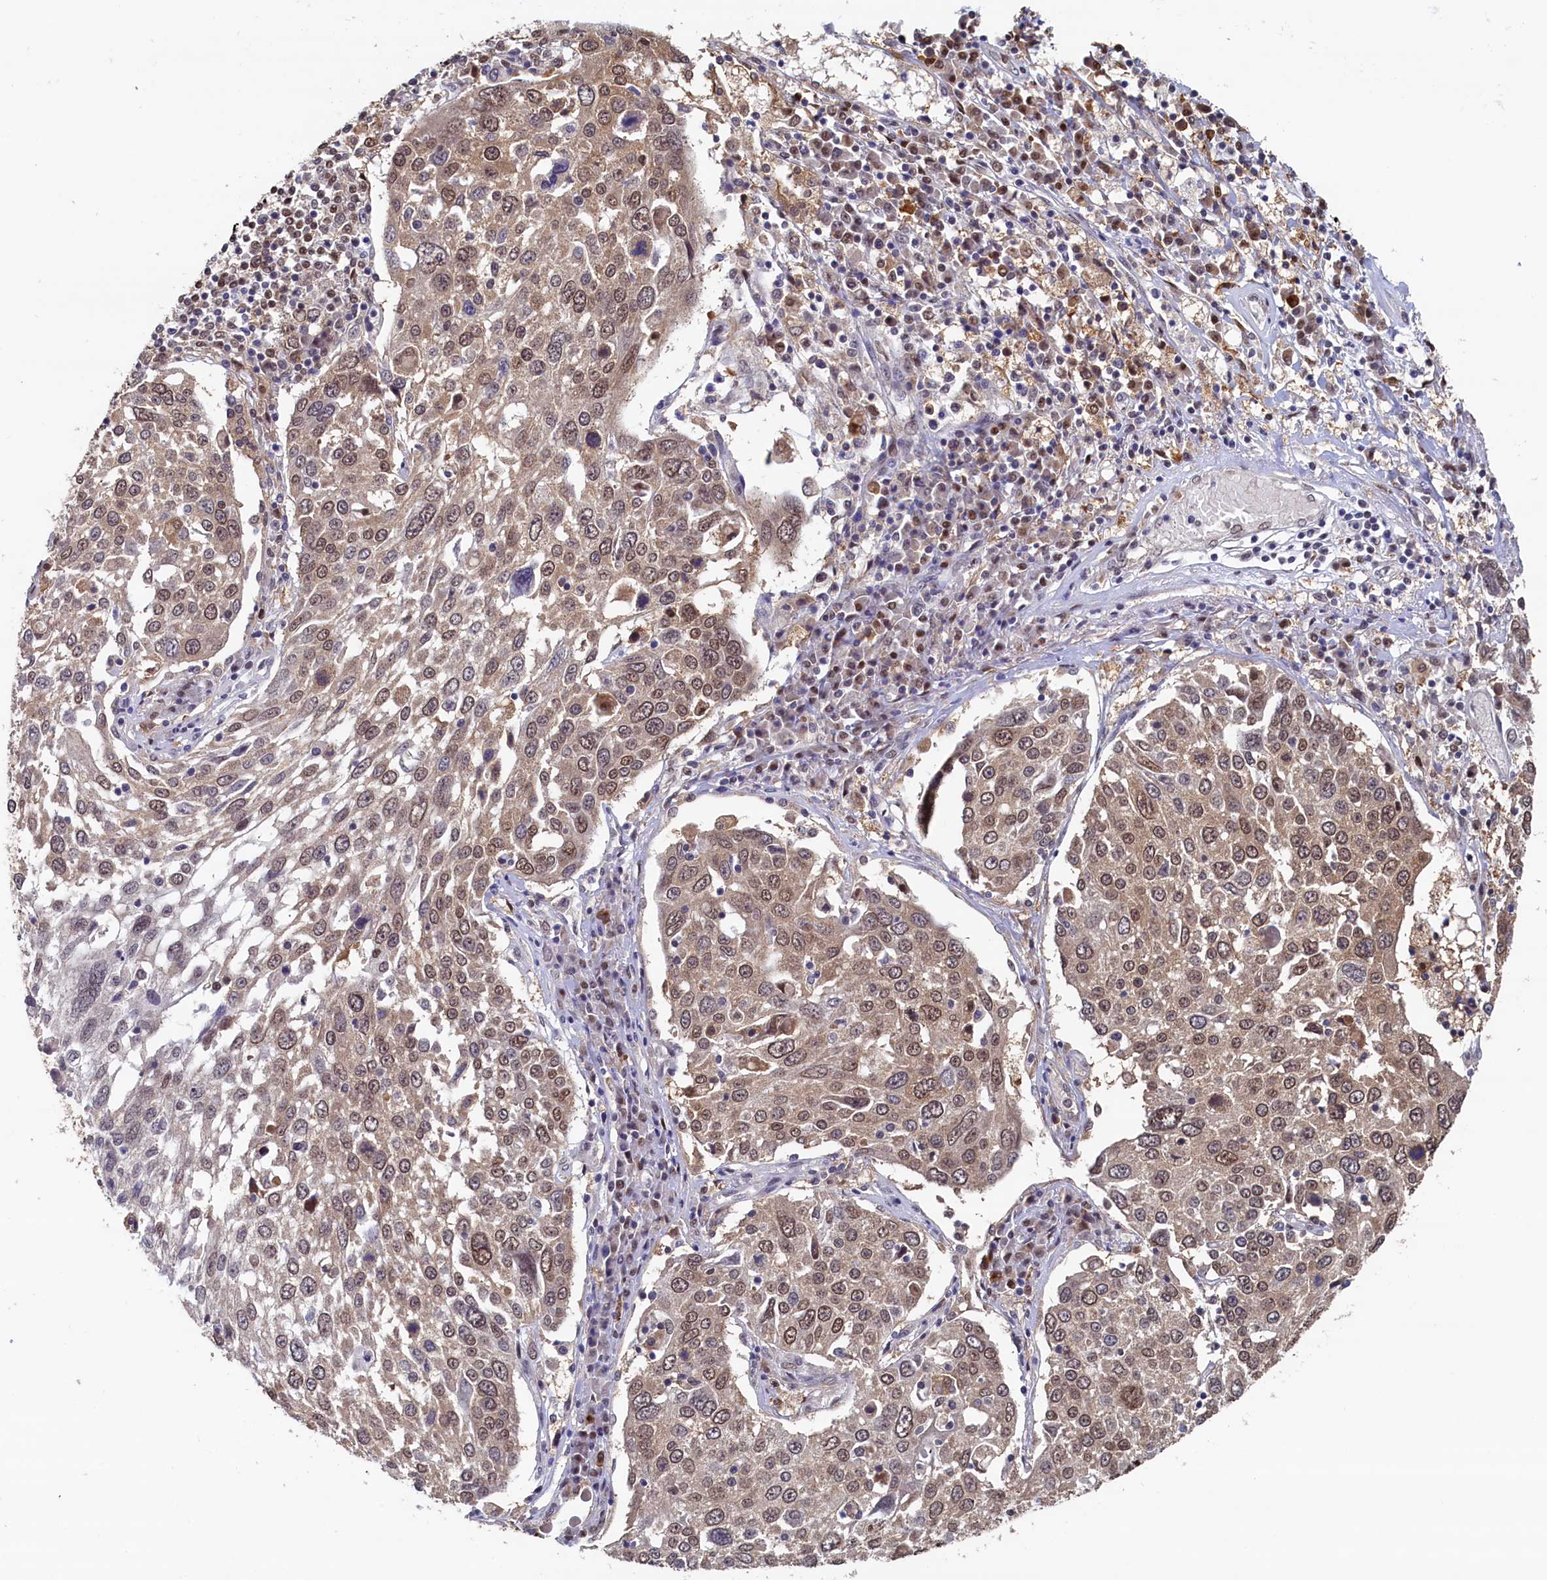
{"staining": {"intensity": "moderate", "quantity": ">75%", "location": "cytoplasmic/membranous,nuclear"}, "tissue": "lung cancer", "cell_type": "Tumor cells", "image_type": "cancer", "snomed": [{"axis": "morphology", "description": "Squamous cell carcinoma, NOS"}, {"axis": "topography", "description": "Lung"}], "caption": "Protein expression analysis of lung cancer demonstrates moderate cytoplasmic/membranous and nuclear staining in about >75% of tumor cells.", "gene": "AHCY", "patient": {"sex": "male", "age": 65}}